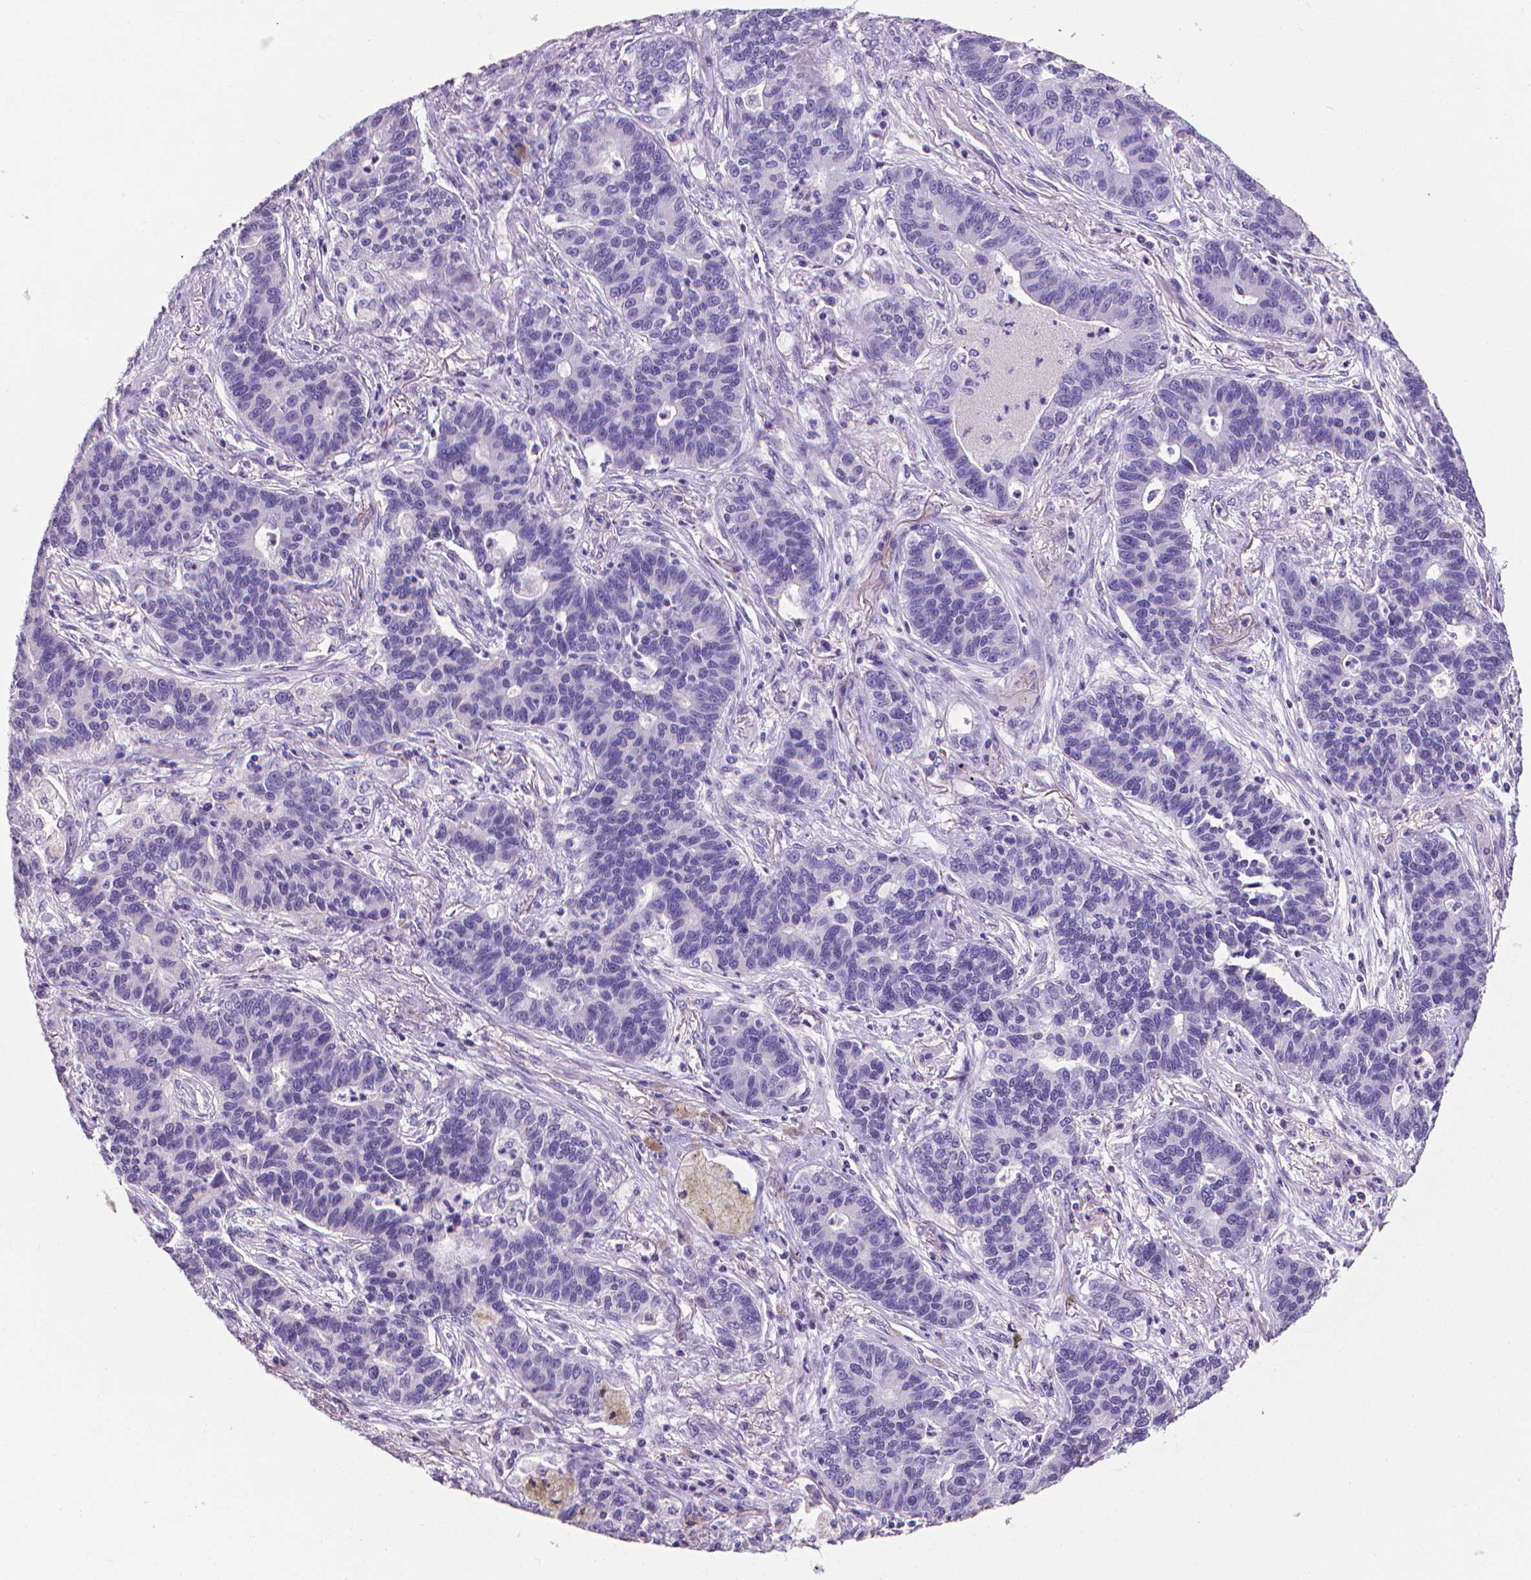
{"staining": {"intensity": "negative", "quantity": "none", "location": "none"}, "tissue": "lung cancer", "cell_type": "Tumor cells", "image_type": "cancer", "snomed": [{"axis": "morphology", "description": "Adenocarcinoma, NOS"}, {"axis": "topography", "description": "Lung"}], "caption": "The histopathology image shows no staining of tumor cells in lung adenocarcinoma. (Brightfield microscopy of DAB IHC at high magnification).", "gene": "XPNPEP2", "patient": {"sex": "female", "age": 57}}